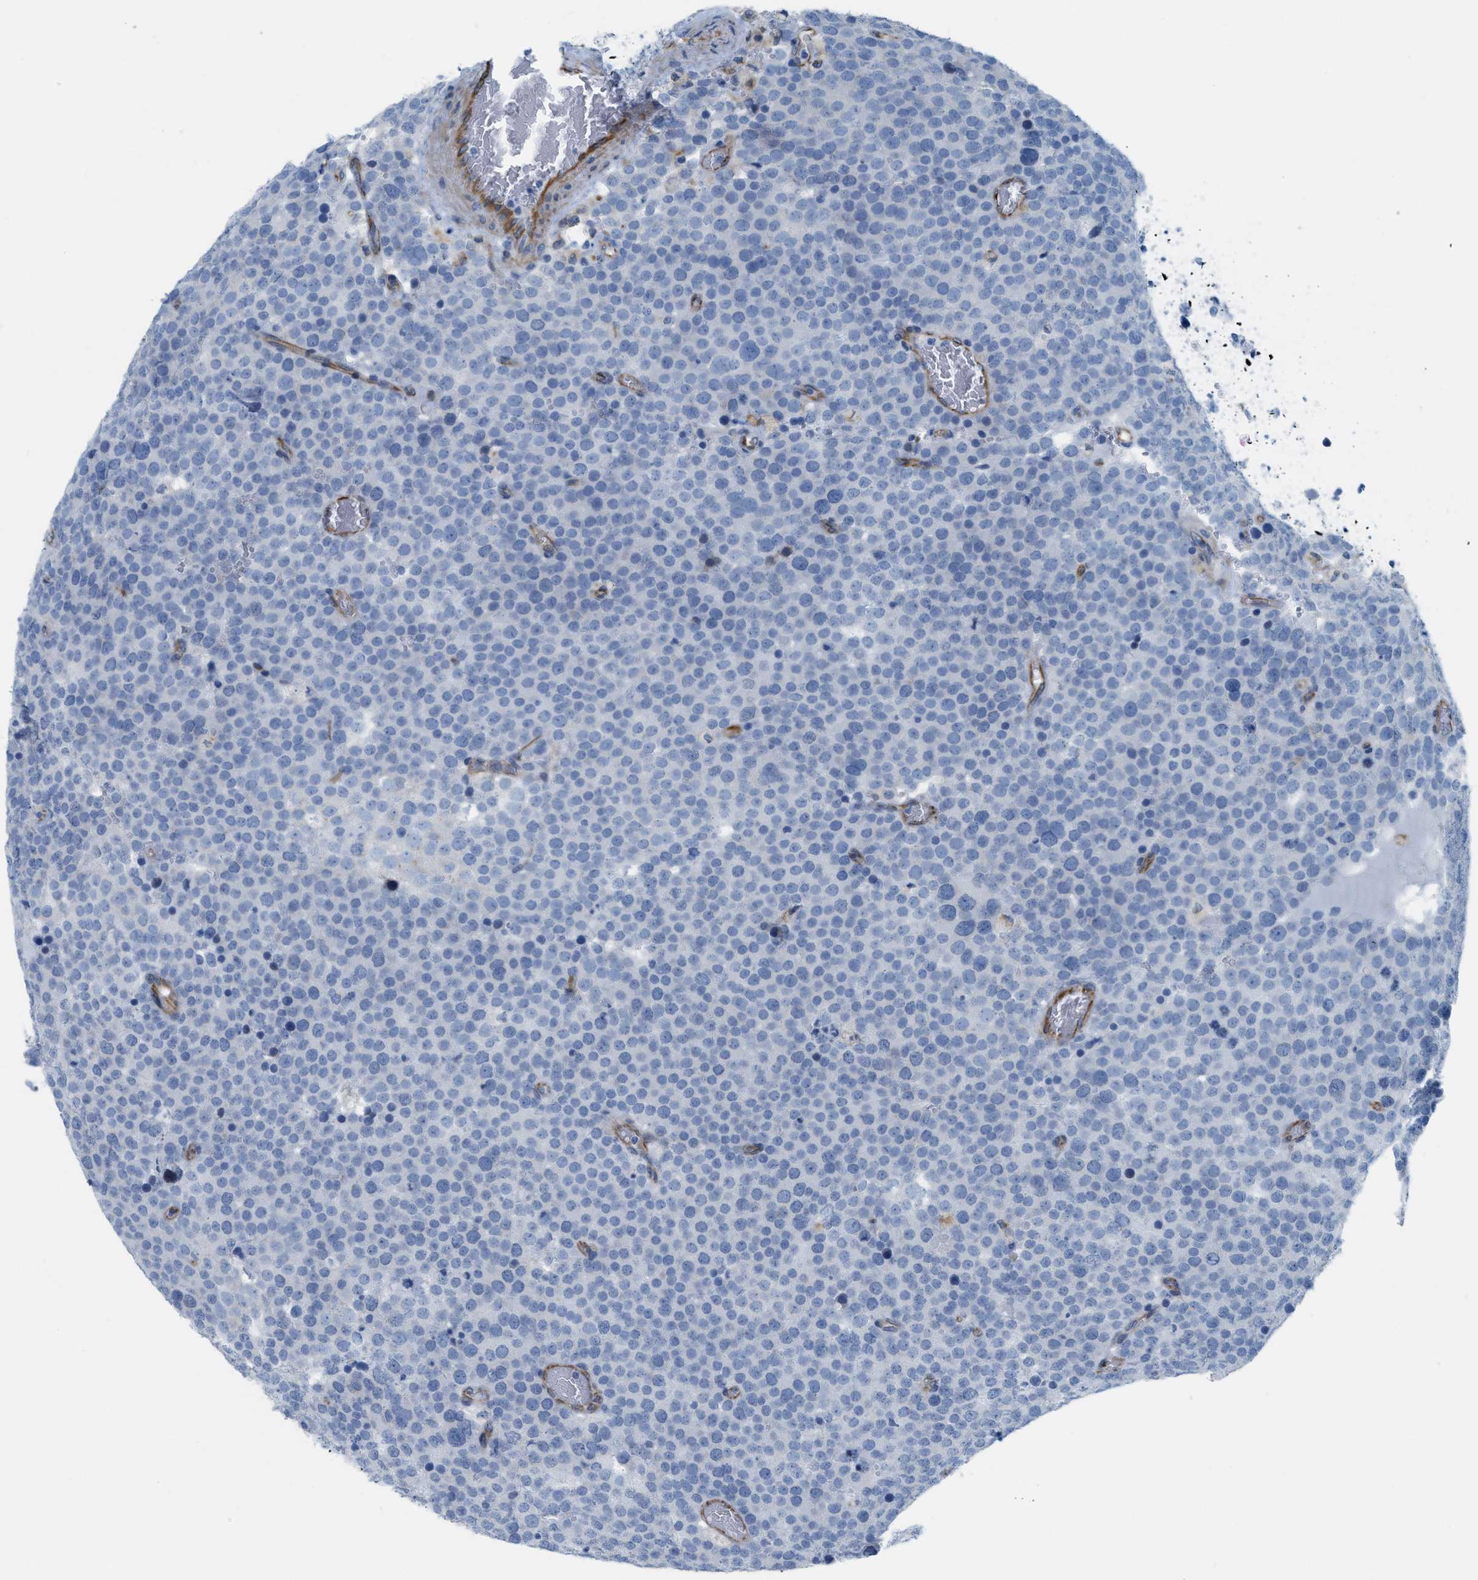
{"staining": {"intensity": "negative", "quantity": "none", "location": "none"}, "tissue": "testis cancer", "cell_type": "Tumor cells", "image_type": "cancer", "snomed": [{"axis": "morphology", "description": "Normal tissue, NOS"}, {"axis": "morphology", "description": "Seminoma, NOS"}, {"axis": "topography", "description": "Testis"}], "caption": "IHC micrograph of neoplastic tissue: human testis cancer (seminoma) stained with DAB displays no significant protein staining in tumor cells. (Brightfield microscopy of DAB IHC at high magnification).", "gene": "SLC12A1", "patient": {"sex": "male", "age": 71}}